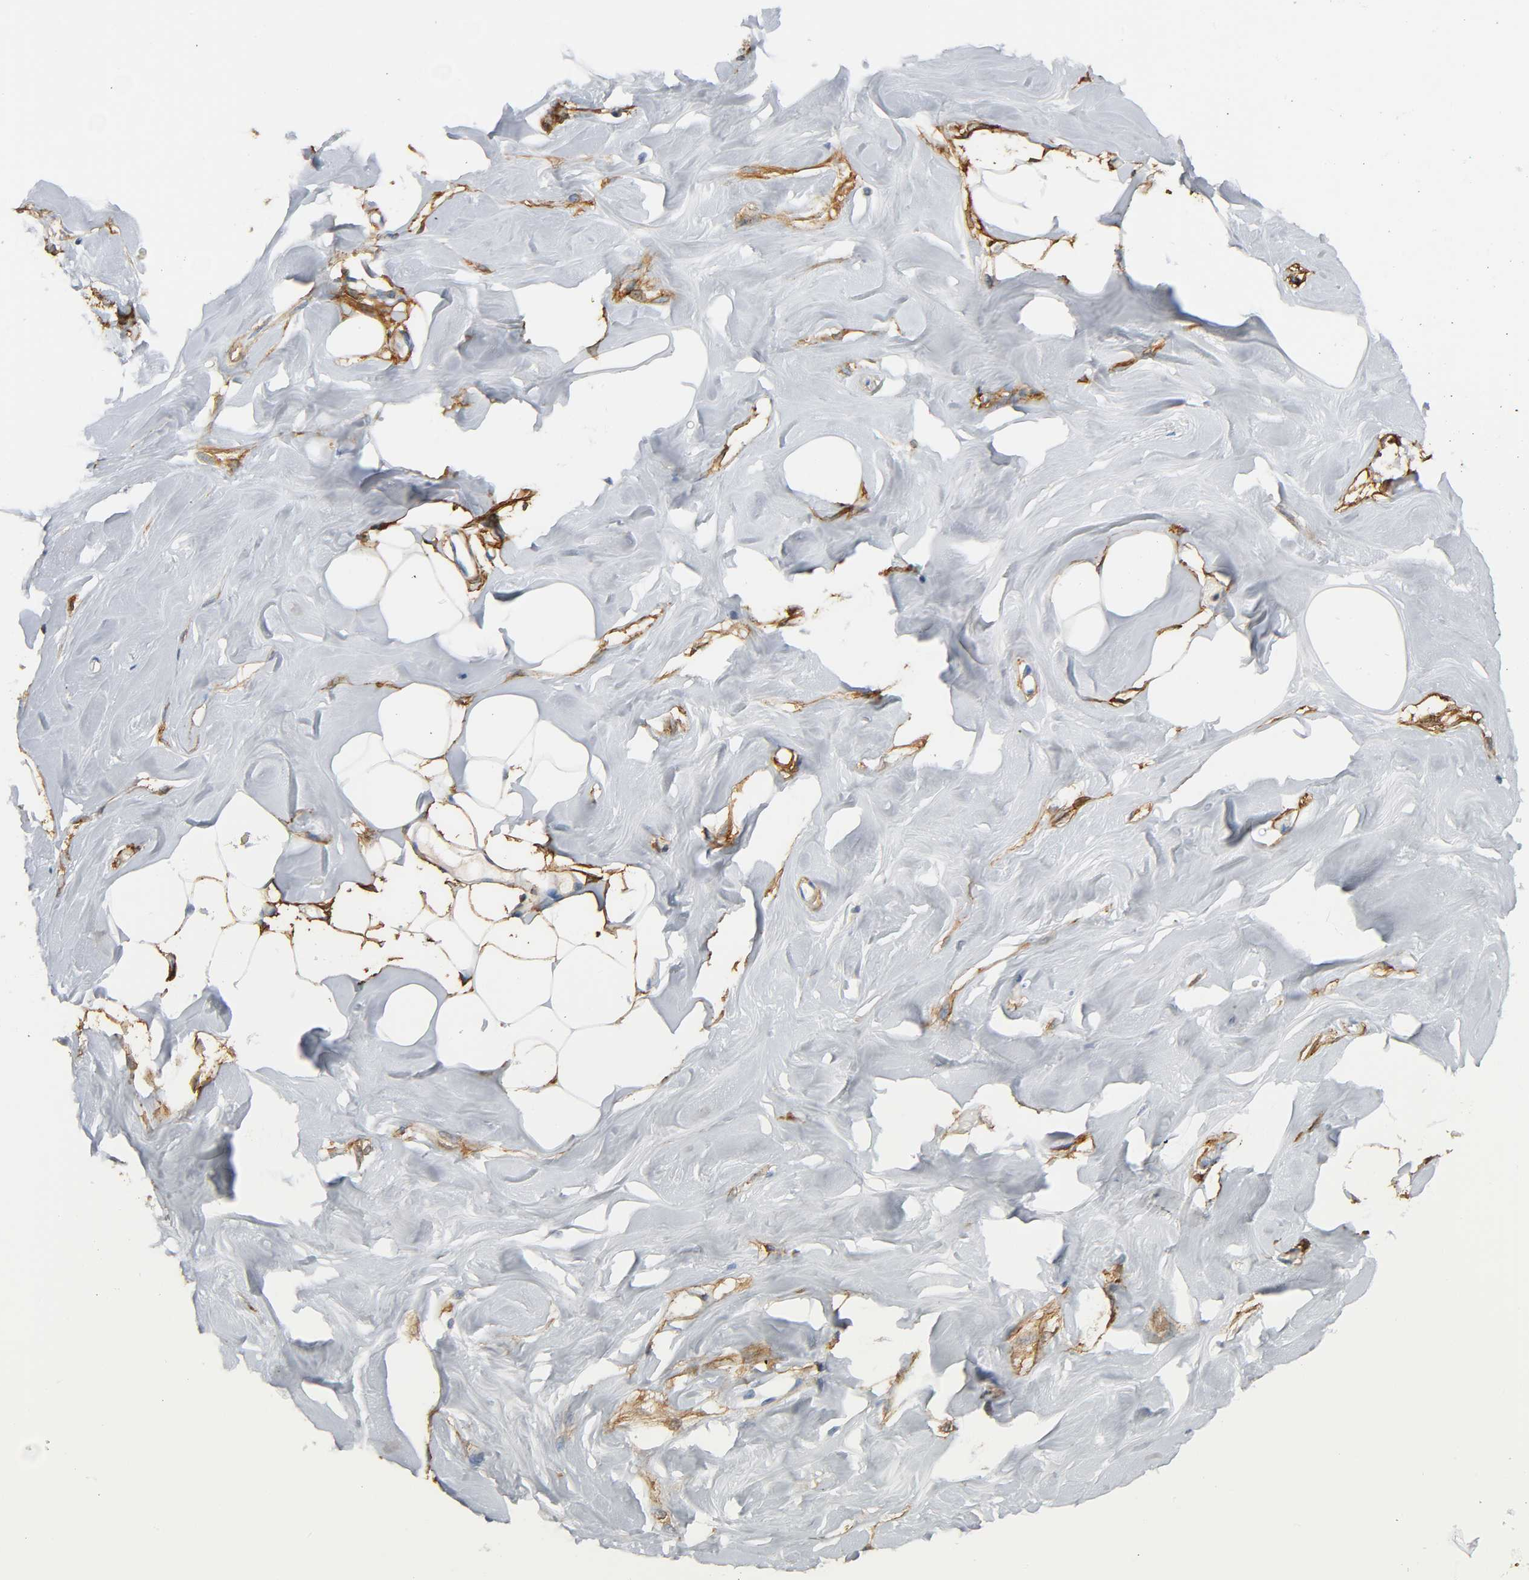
{"staining": {"intensity": "strong", "quantity": ">75%", "location": "cytoplasmic/membranous"}, "tissue": "breast", "cell_type": "Adipocytes", "image_type": "normal", "snomed": [{"axis": "morphology", "description": "Normal tissue, NOS"}, {"axis": "topography", "description": "Breast"}, {"axis": "topography", "description": "Soft tissue"}], "caption": "Protein staining of unremarkable breast demonstrates strong cytoplasmic/membranous positivity in approximately >75% of adipocytes.", "gene": "ANPEP", "patient": {"sex": "female", "age": 25}}